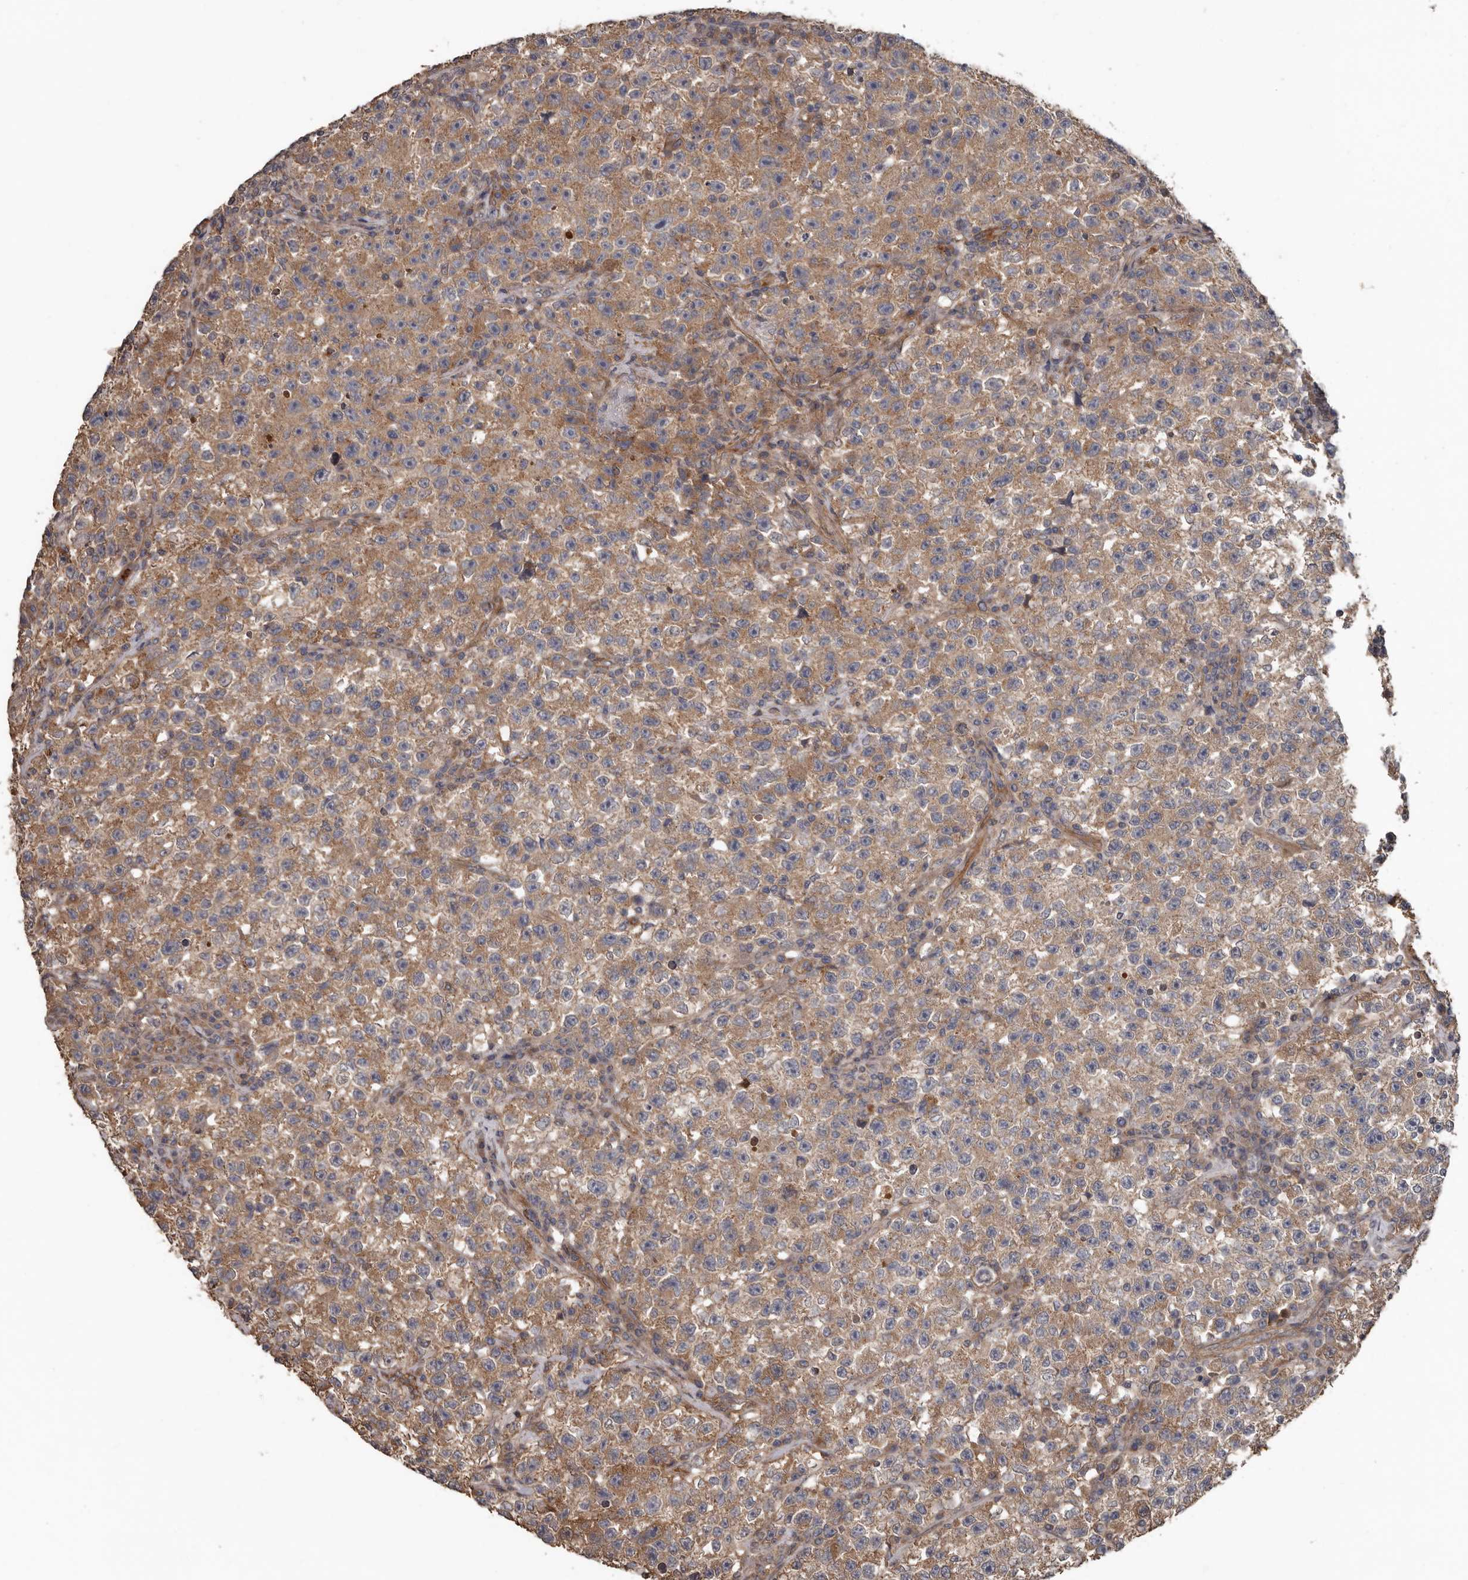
{"staining": {"intensity": "weak", "quantity": ">75%", "location": "cytoplasmic/membranous"}, "tissue": "testis cancer", "cell_type": "Tumor cells", "image_type": "cancer", "snomed": [{"axis": "morphology", "description": "Seminoma, NOS"}, {"axis": "topography", "description": "Testis"}], "caption": "Tumor cells demonstrate weak cytoplasmic/membranous positivity in about >75% of cells in testis cancer (seminoma). The staining was performed using DAB (3,3'-diaminobenzidine), with brown indicating positive protein expression. Nuclei are stained blue with hematoxylin.", "gene": "ARHGEF5", "patient": {"sex": "male", "age": 22}}